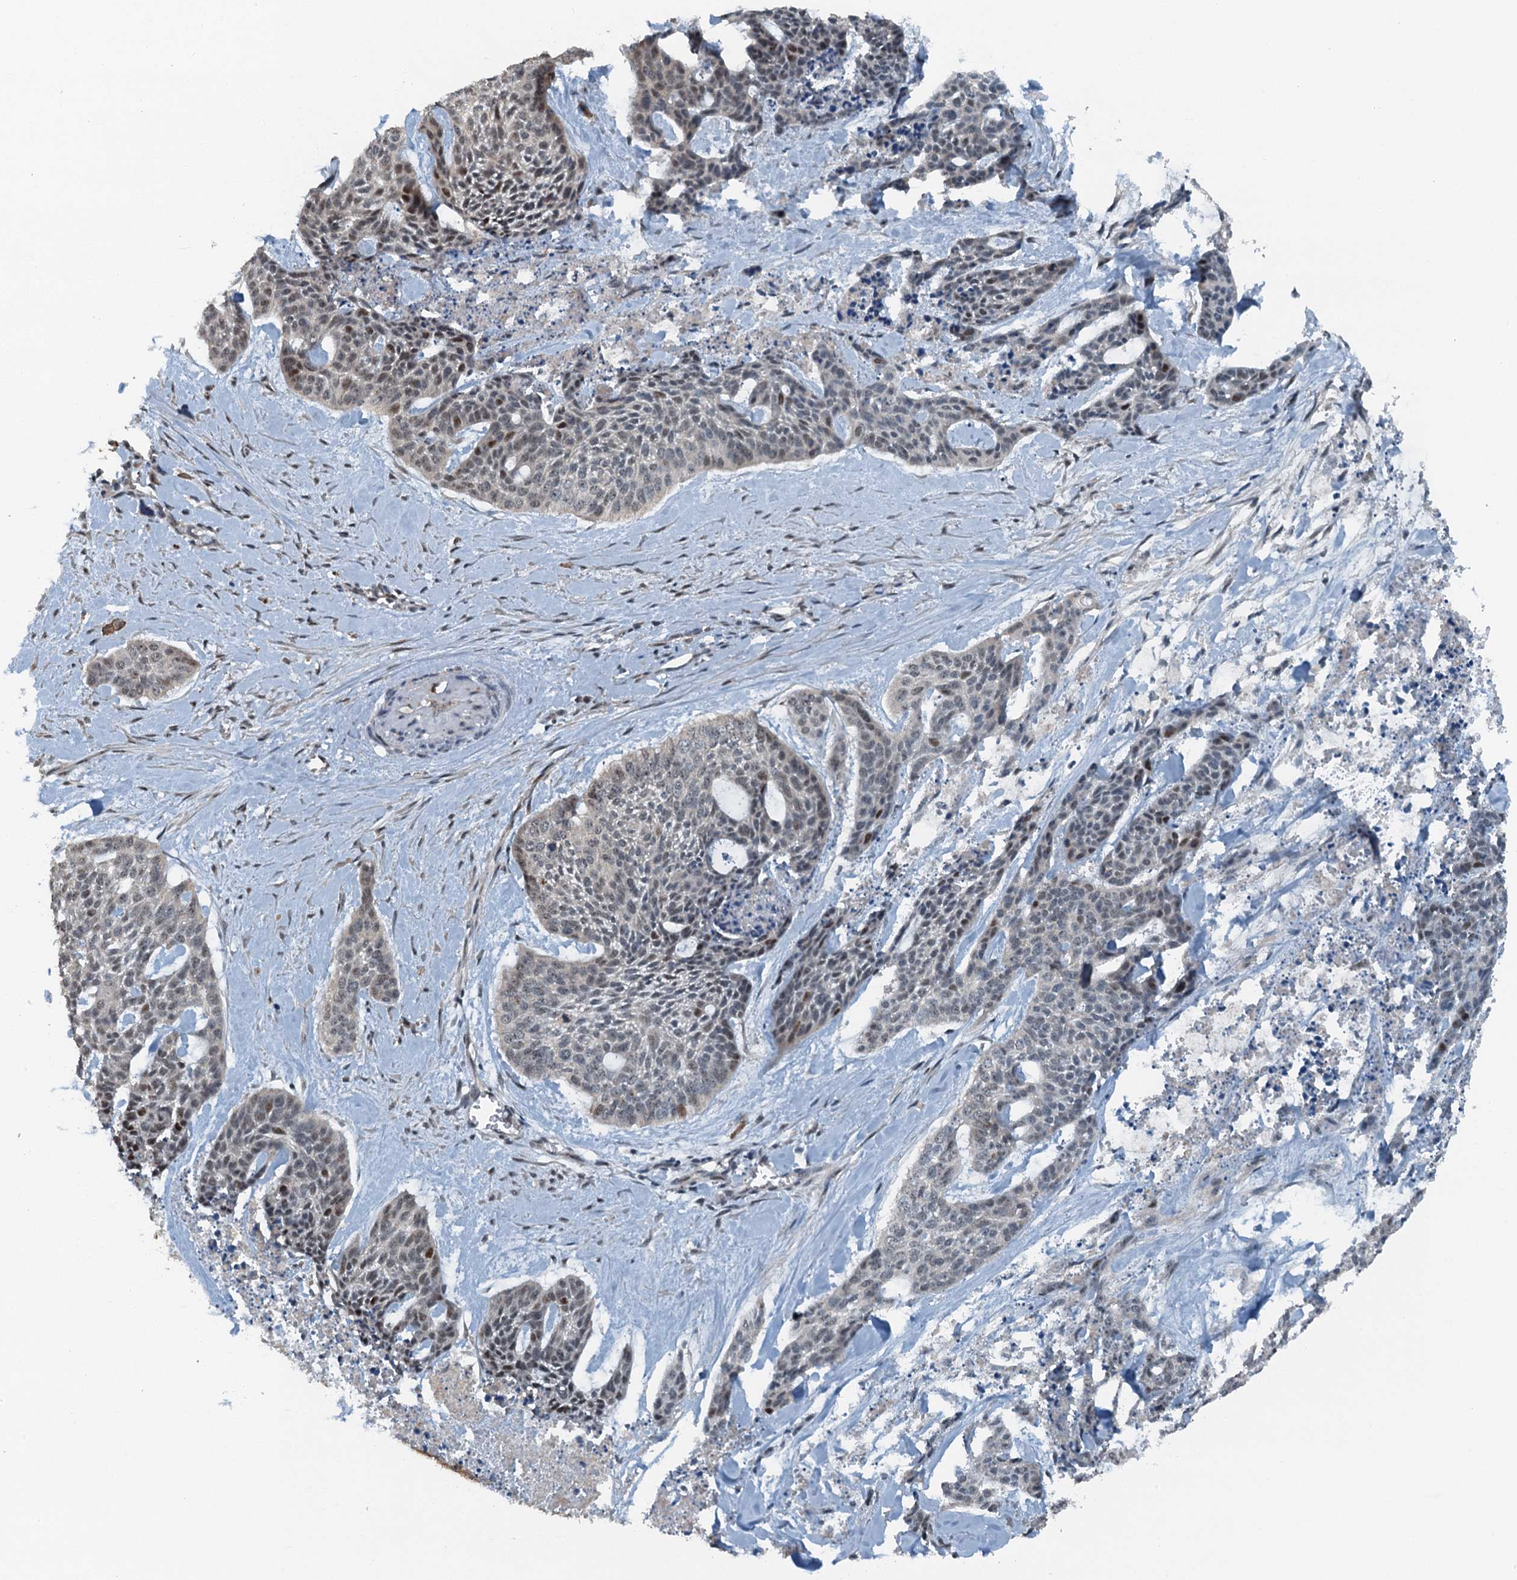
{"staining": {"intensity": "negative", "quantity": "none", "location": "none"}, "tissue": "skin cancer", "cell_type": "Tumor cells", "image_type": "cancer", "snomed": [{"axis": "morphology", "description": "Basal cell carcinoma"}, {"axis": "topography", "description": "Skin"}], "caption": "Photomicrograph shows no significant protein positivity in tumor cells of basal cell carcinoma (skin).", "gene": "BMERB1", "patient": {"sex": "female", "age": 64}}